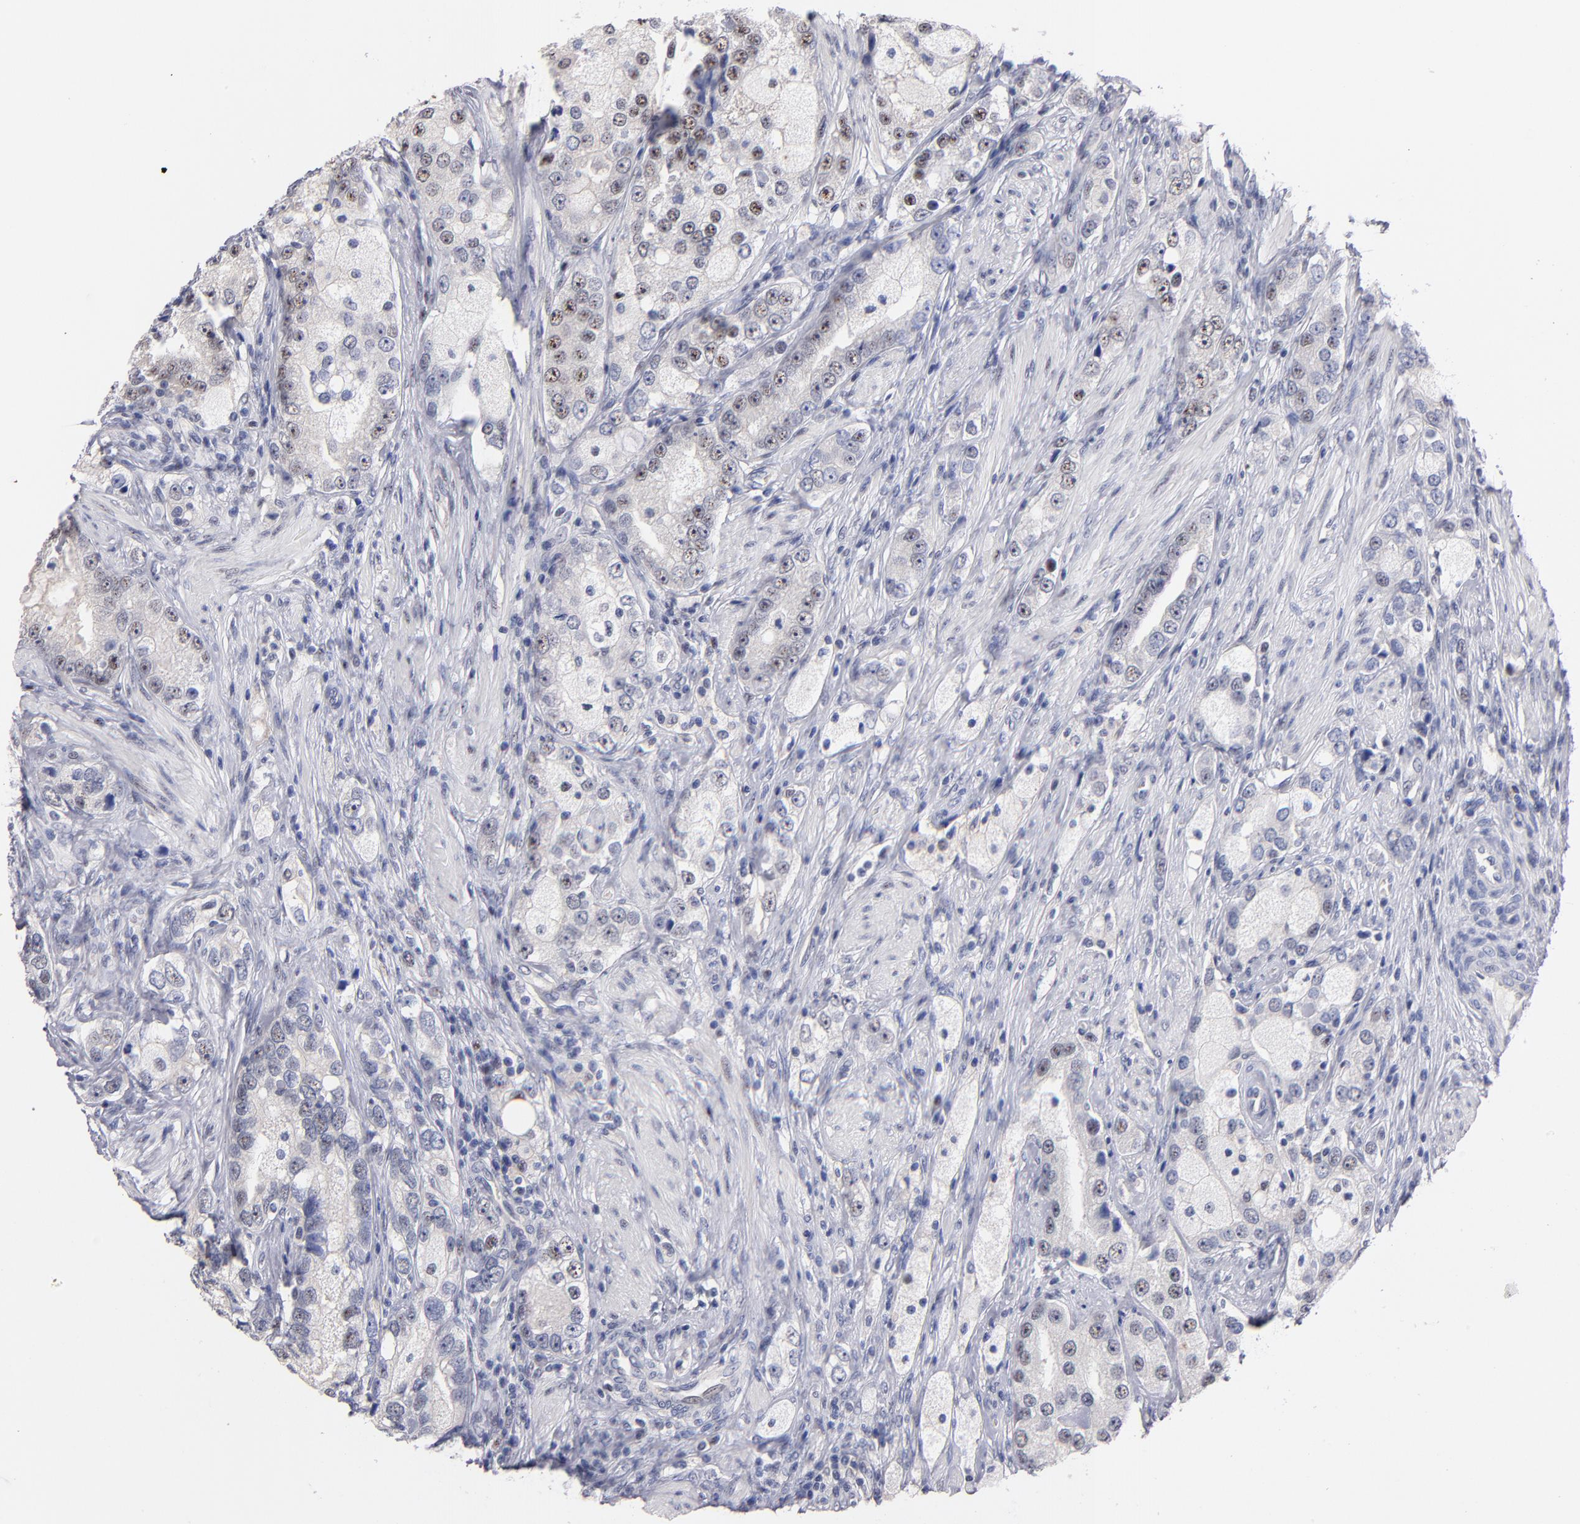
{"staining": {"intensity": "moderate", "quantity": "<25%", "location": "nuclear"}, "tissue": "prostate cancer", "cell_type": "Tumor cells", "image_type": "cancer", "snomed": [{"axis": "morphology", "description": "Adenocarcinoma, High grade"}, {"axis": "topography", "description": "Prostate"}], "caption": "Immunohistochemical staining of human prostate cancer (high-grade adenocarcinoma) displays moderate nuclear protein expression in approximately <25% of tumor cells.", "gene": "RAF1", "patient": {"sex": "male", "age": 63}}